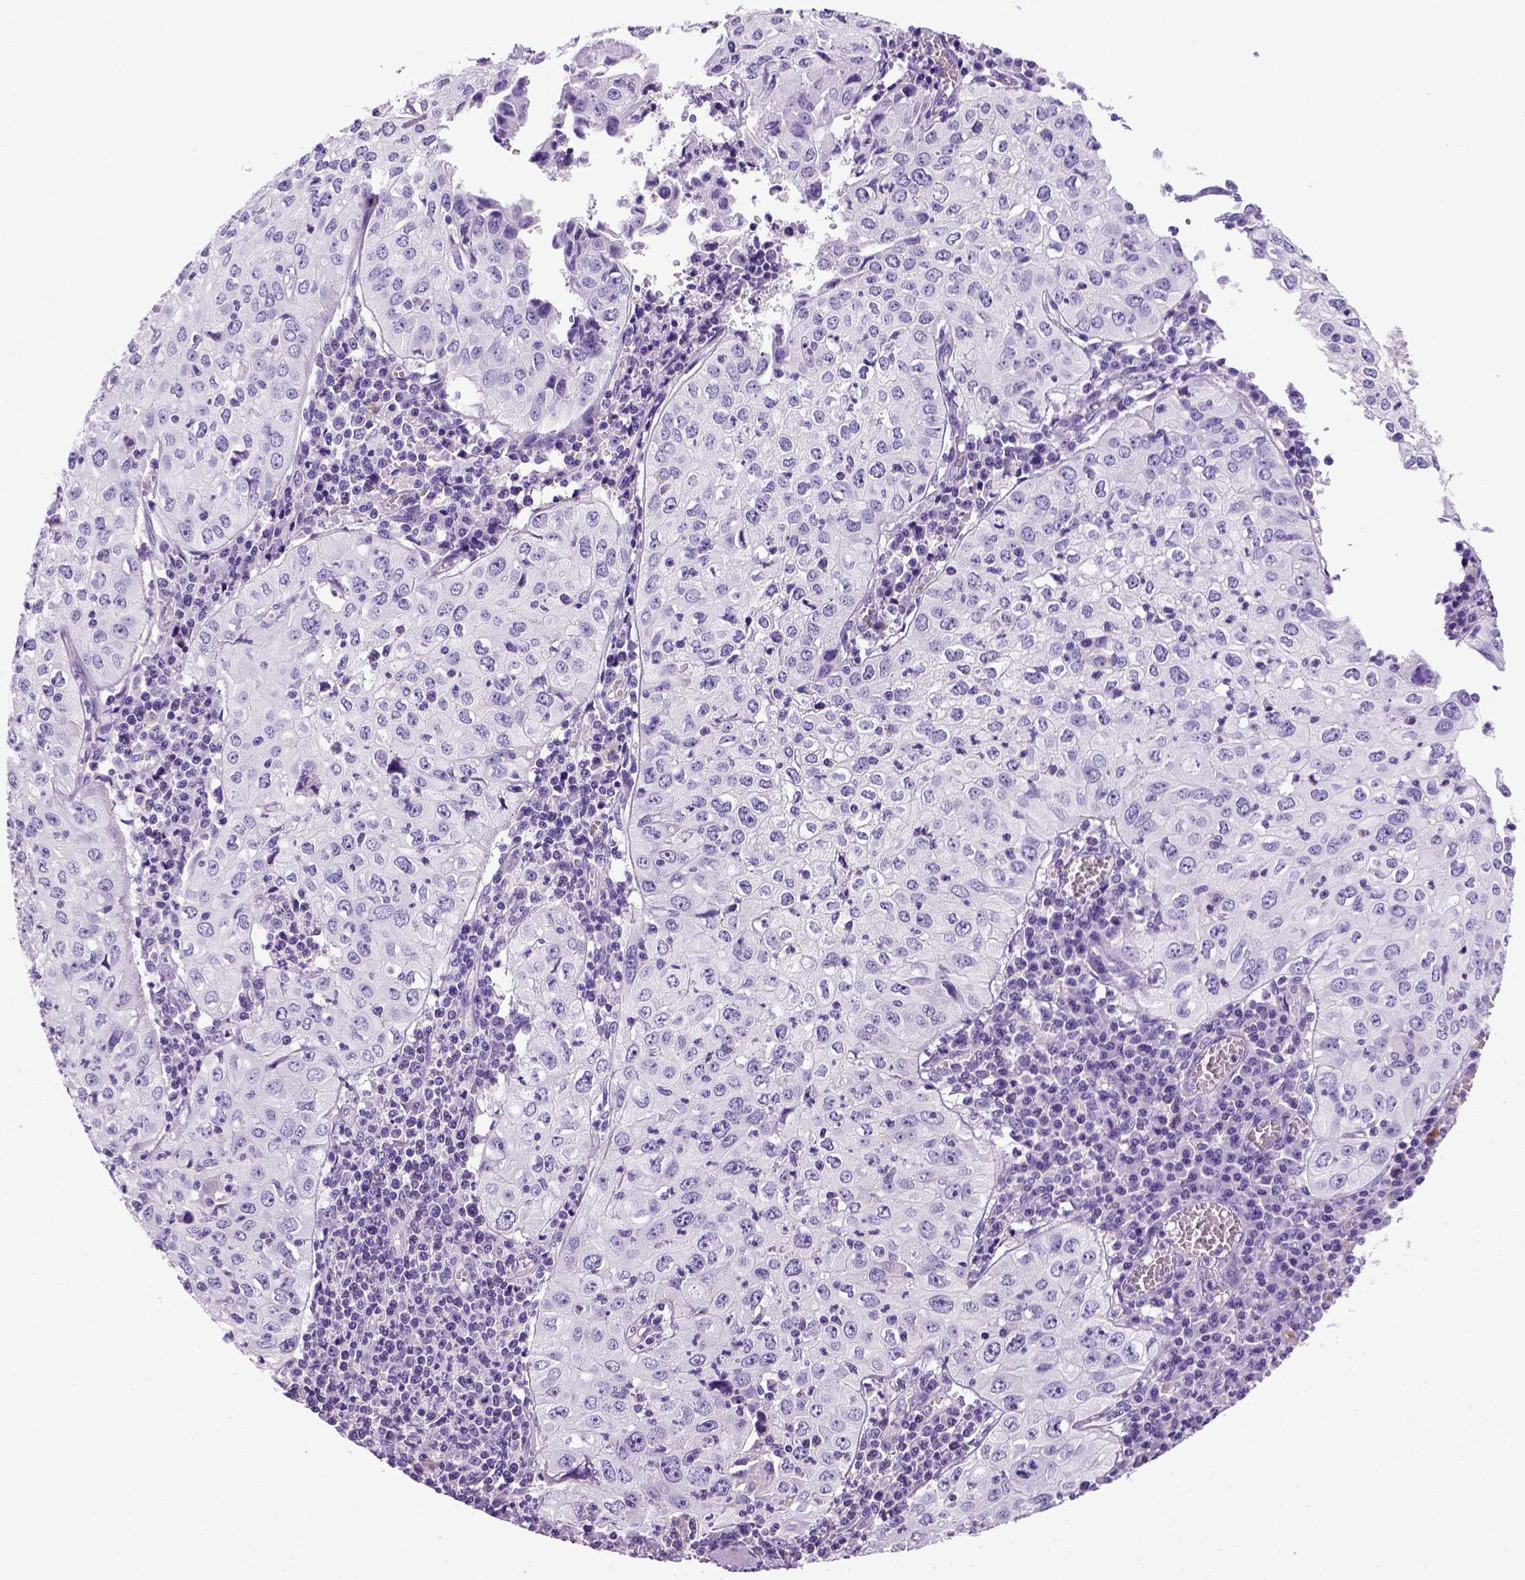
{"staining": {"intensity": "negative", "quantity": "none", "location": "none"}, "tissue": "cervical cancer", "cell_type": "Tumor cells", "image_type": "cancer", "snomed": [{"axis": "morphology", "description": "Squamous cell carcinoma, NOS"}, {"axis": "topography", "description": "Cervix"}], "caption": "An image of human cervical squamous cell carcinoma is negative for staining in tumor cells.", "gene": "KRT71", "patient": {"sex": "female", "age": 24}}